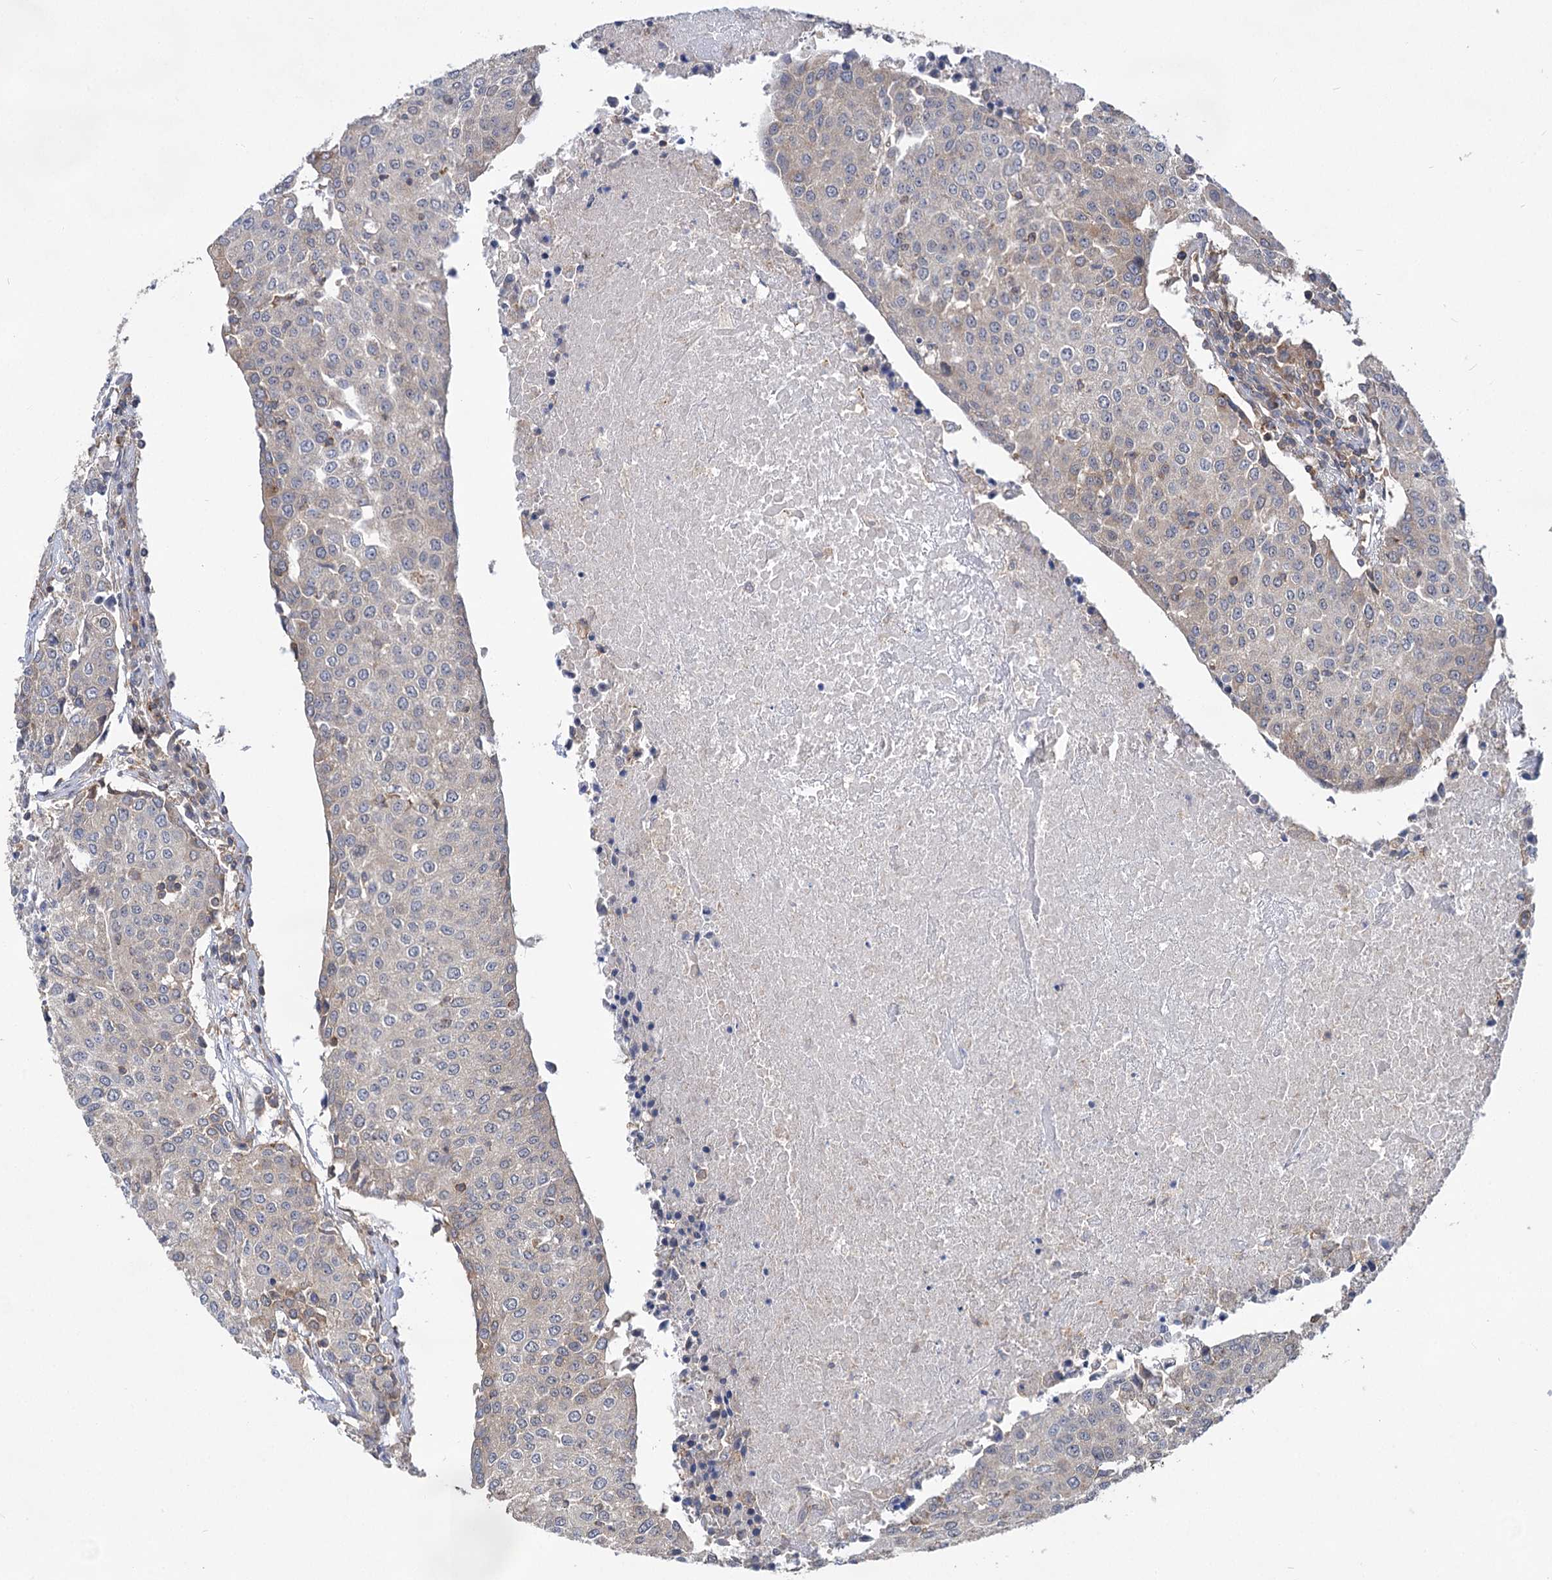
{"staining": {"intensity": "negative", "quantity": "none", "location": "none"}, "tissue": "urothelial cancer", "cell_type": "Tumor cells", "image_type": "cancer", "snomed": [{"axis": "morphology", "description": "Urothelial carcinoma, High grade"}, {"axis": "topography", "description": "Urinary bladder"}], "caption": "Tumor cells show no significant positivity in high-grade urothelial carcinoma.", "gene": "PACS1", "patient": {"sex": "female", "age": 85}}